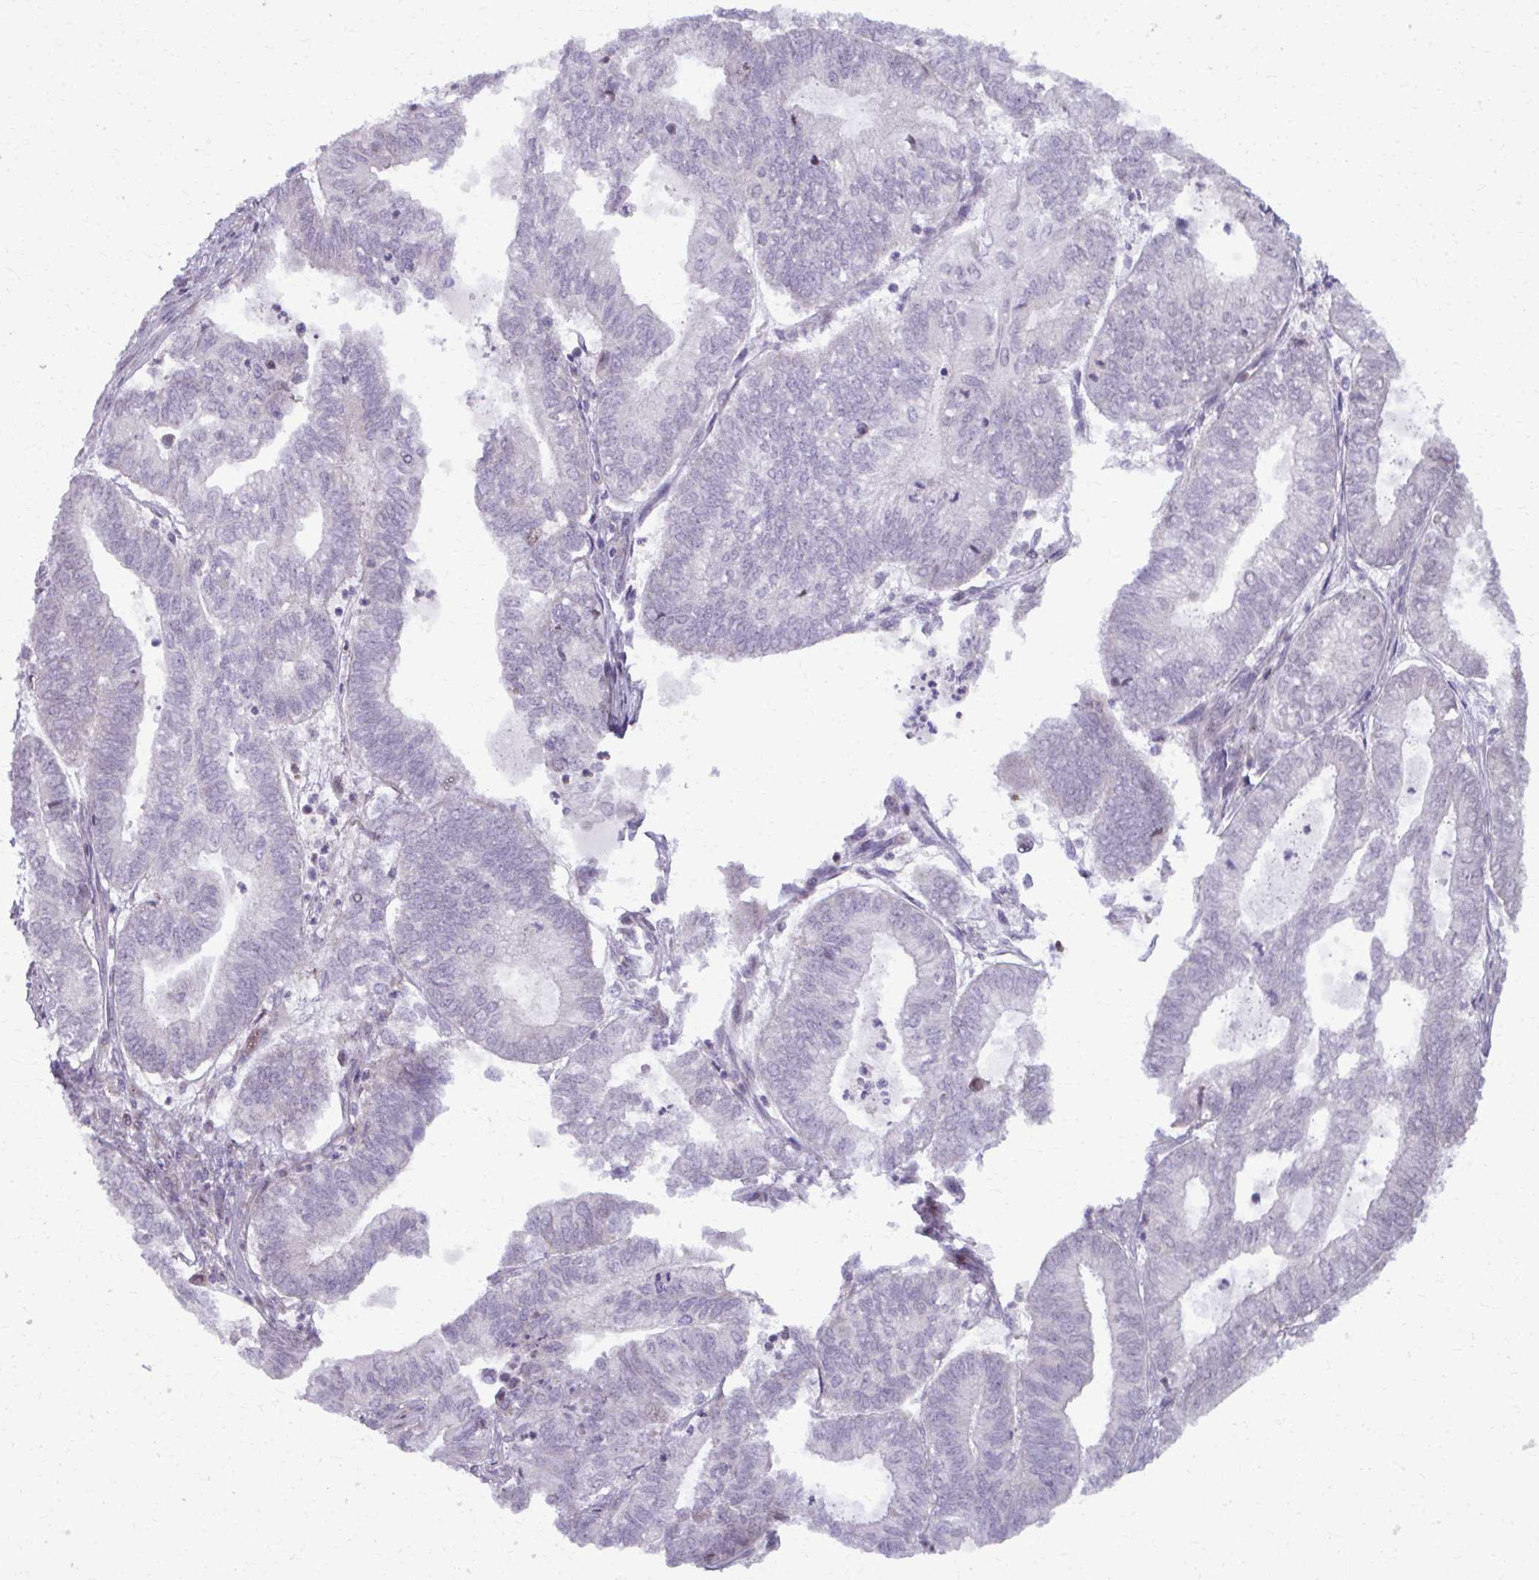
{"staining": {"intensity": "weak", "quantity": "<25%", "location": "nuclear"}, "tissue": "ovarian cancer", "cell_type": "Tumor cells", "image_type": "cancer", "snomed": [{"axis": "morphology", "description": "Carcinoma, endometroid"}, {"axis": "topography", "description": "Ovary"}], "caption": "This is a micrograph of immunohistochemistry (IHC) staining of ovarian cancer (endometroid carcinoma), which shows no positivity in tumor cells.", "gene": "MAF1", "patient": {"sex": "female", "age": 64}}